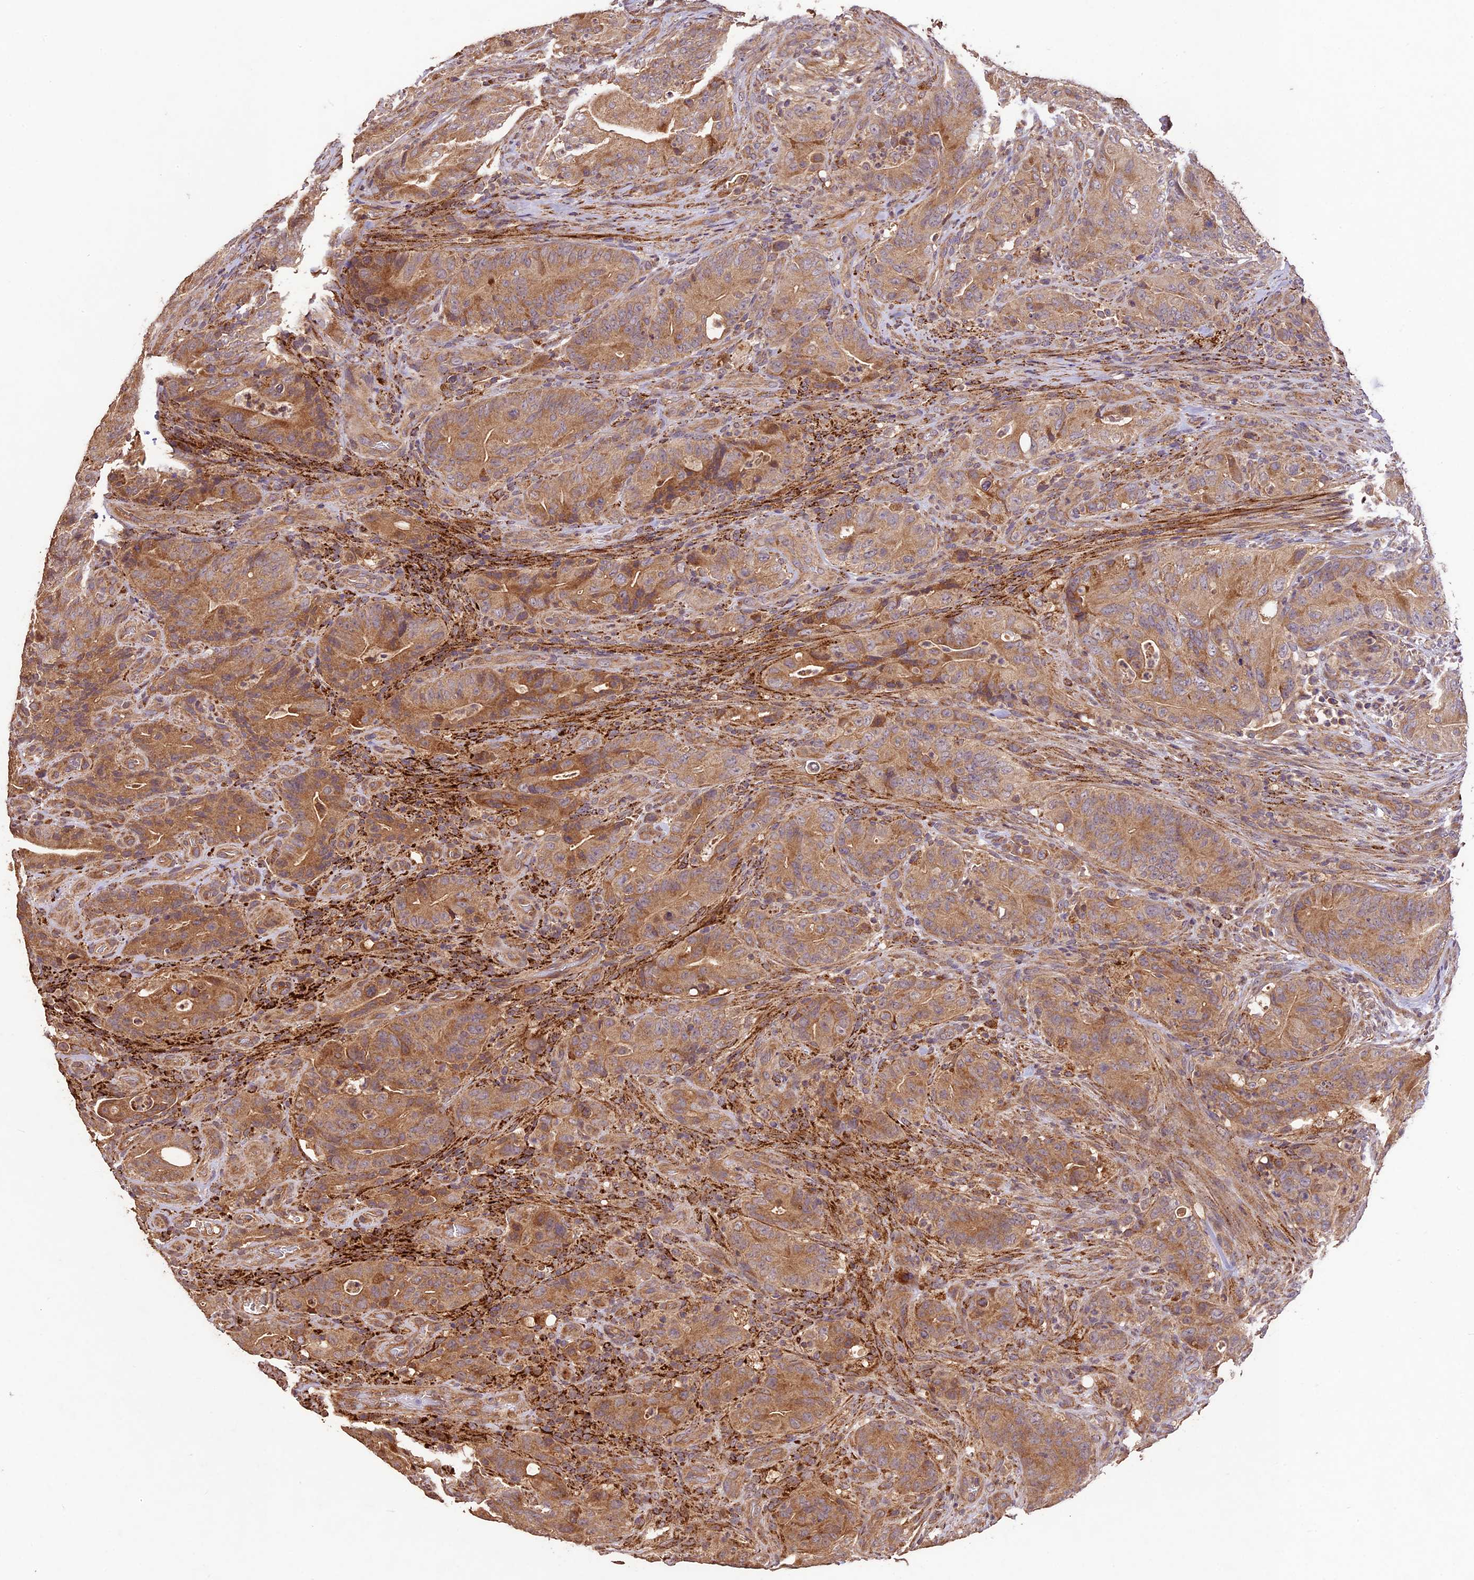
{"staining": {"intensity": "moderate", "quantity": ">75%", "location": "cytoplasmic/membranous"}, "tissue": "colorectal cancer", "cell_type": "Tumor cells", "image_type": "cancer", "snomed": [{"axis": "morphology", "description": "Normal tissue, NOS"}, {"axis": "topography", "description": "Colon"}], "caption": "Immunohistochemical staining of human colorectal cancer demonstrates medium levels of moderate cytoplasmic/membranous protein expression in approximately >75% of tumor cells. (DAB (3,3'-diaminobenzidine) IHC, brown staining for protein, blue staining for nuclei).", "gene": "CRLF1", "patient": {"sex": "female", "age": 82}}